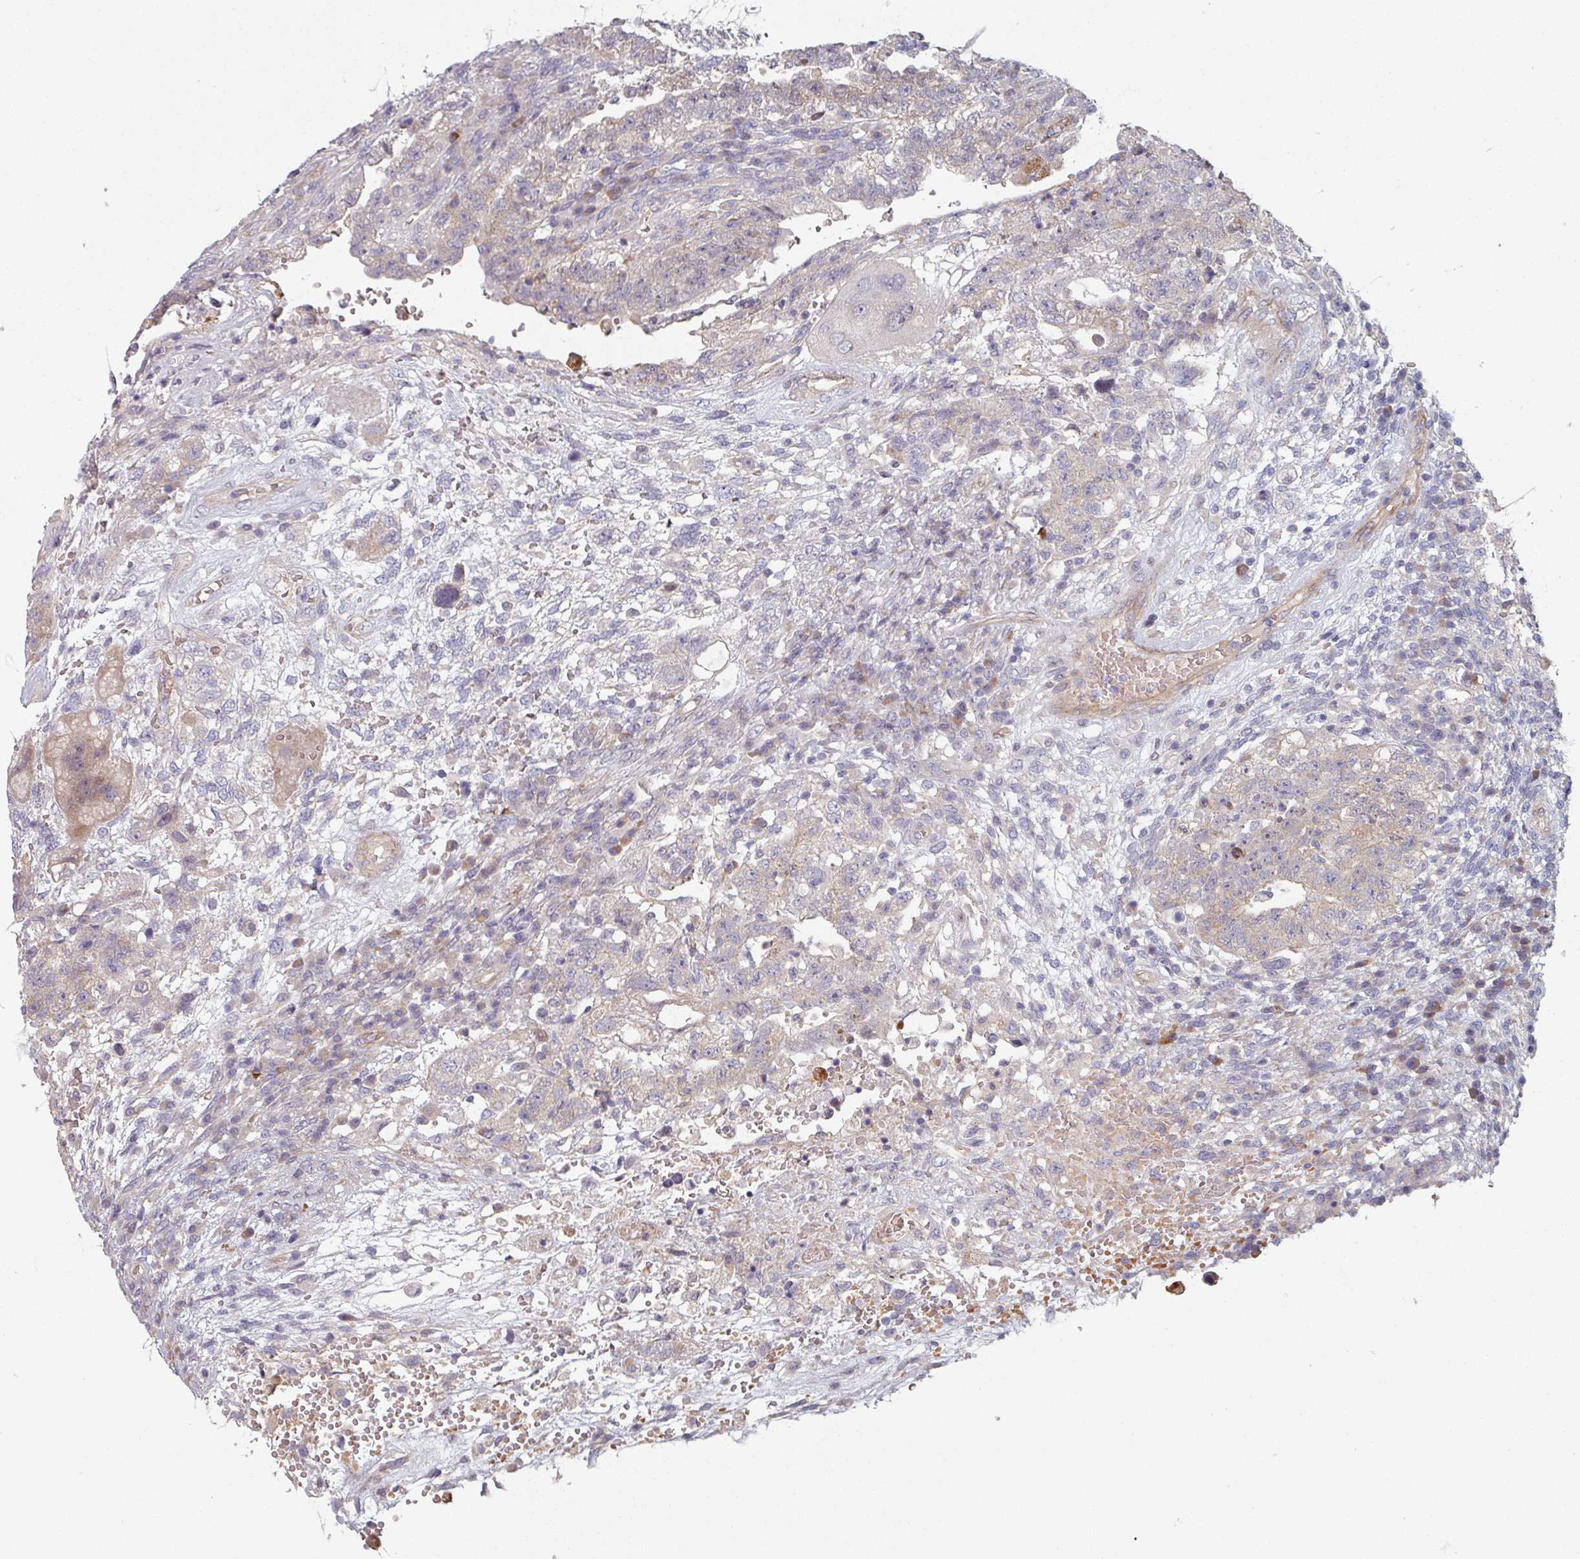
{"staining": {"intensity": "negative", "quantity": "none", "location": "none"}, "tissue": "testis cancer", "cell_type": "Tumor cells", "image_type": "cancer", "snomed": [{"axis": "morphology", "description": "Carcinoma, Embryonal, NOS"}, {"axis": "topography", "description": "Testis"}], "caption": "This is an immunohistochemistry histopathology image of testis embryonal carcinoma. There is no staining in tumor cells.", "gene": "C4BPB", "patient": {"sex": "male", "age": 26}}